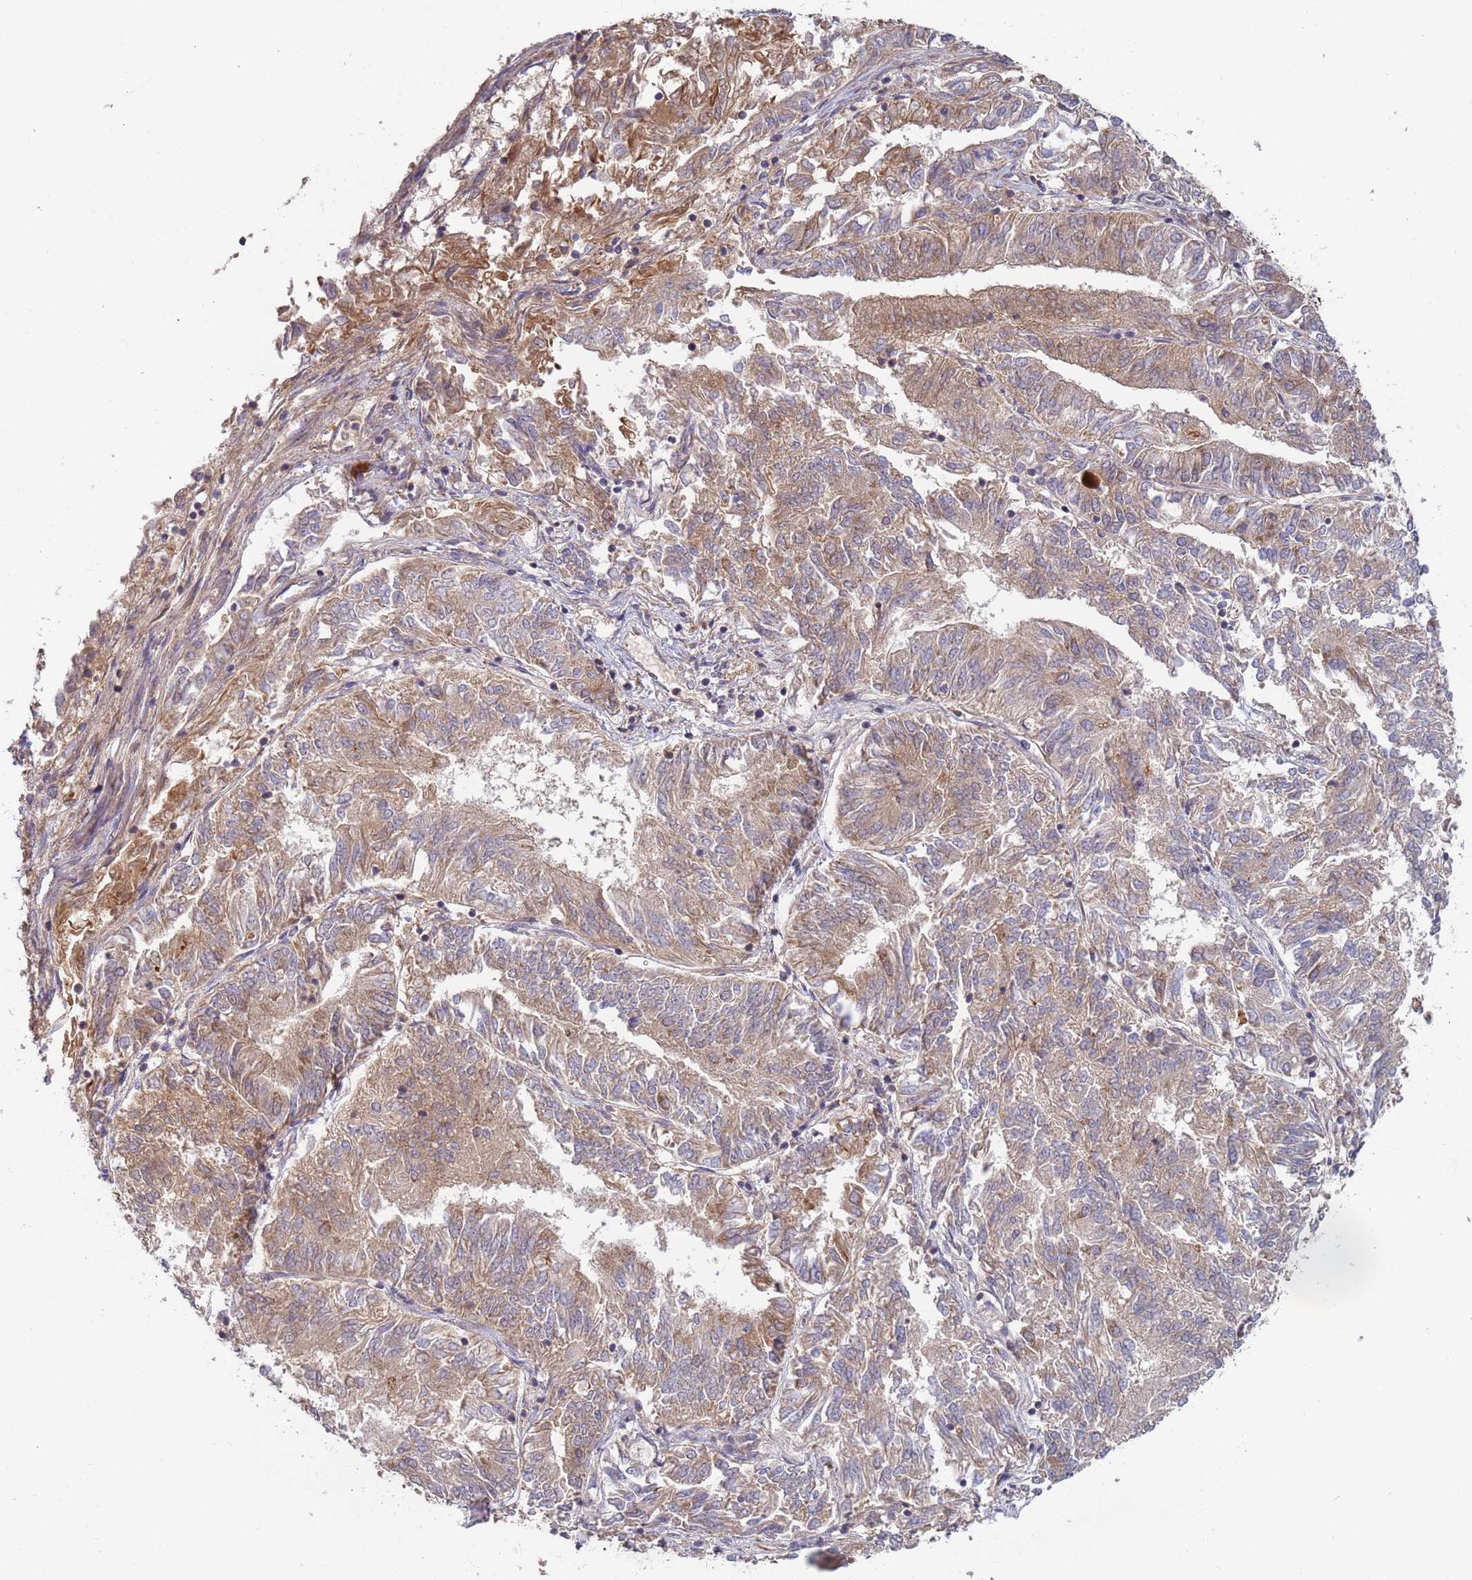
{"staining": {"intensity": "weak", "quantity": ">75%", "location": "cytoplasmic/membranous"}, "tissue": "endometrial cancer", "cell_type": "Tumor cells", "image_type": "cancer", "snomed": [{"axis": "morphology", "description": "Adenocarcinoma, NOS"}, {"axis": "topography", "description": "Endometrium"}], "caption": "Tumor cells display weak cytoplasmic/membranous expression in about >75% of cells in endometrial adenocarcinoma.", "gene": "OR5A2", "patient": {"sex": "female", "age": 58}}